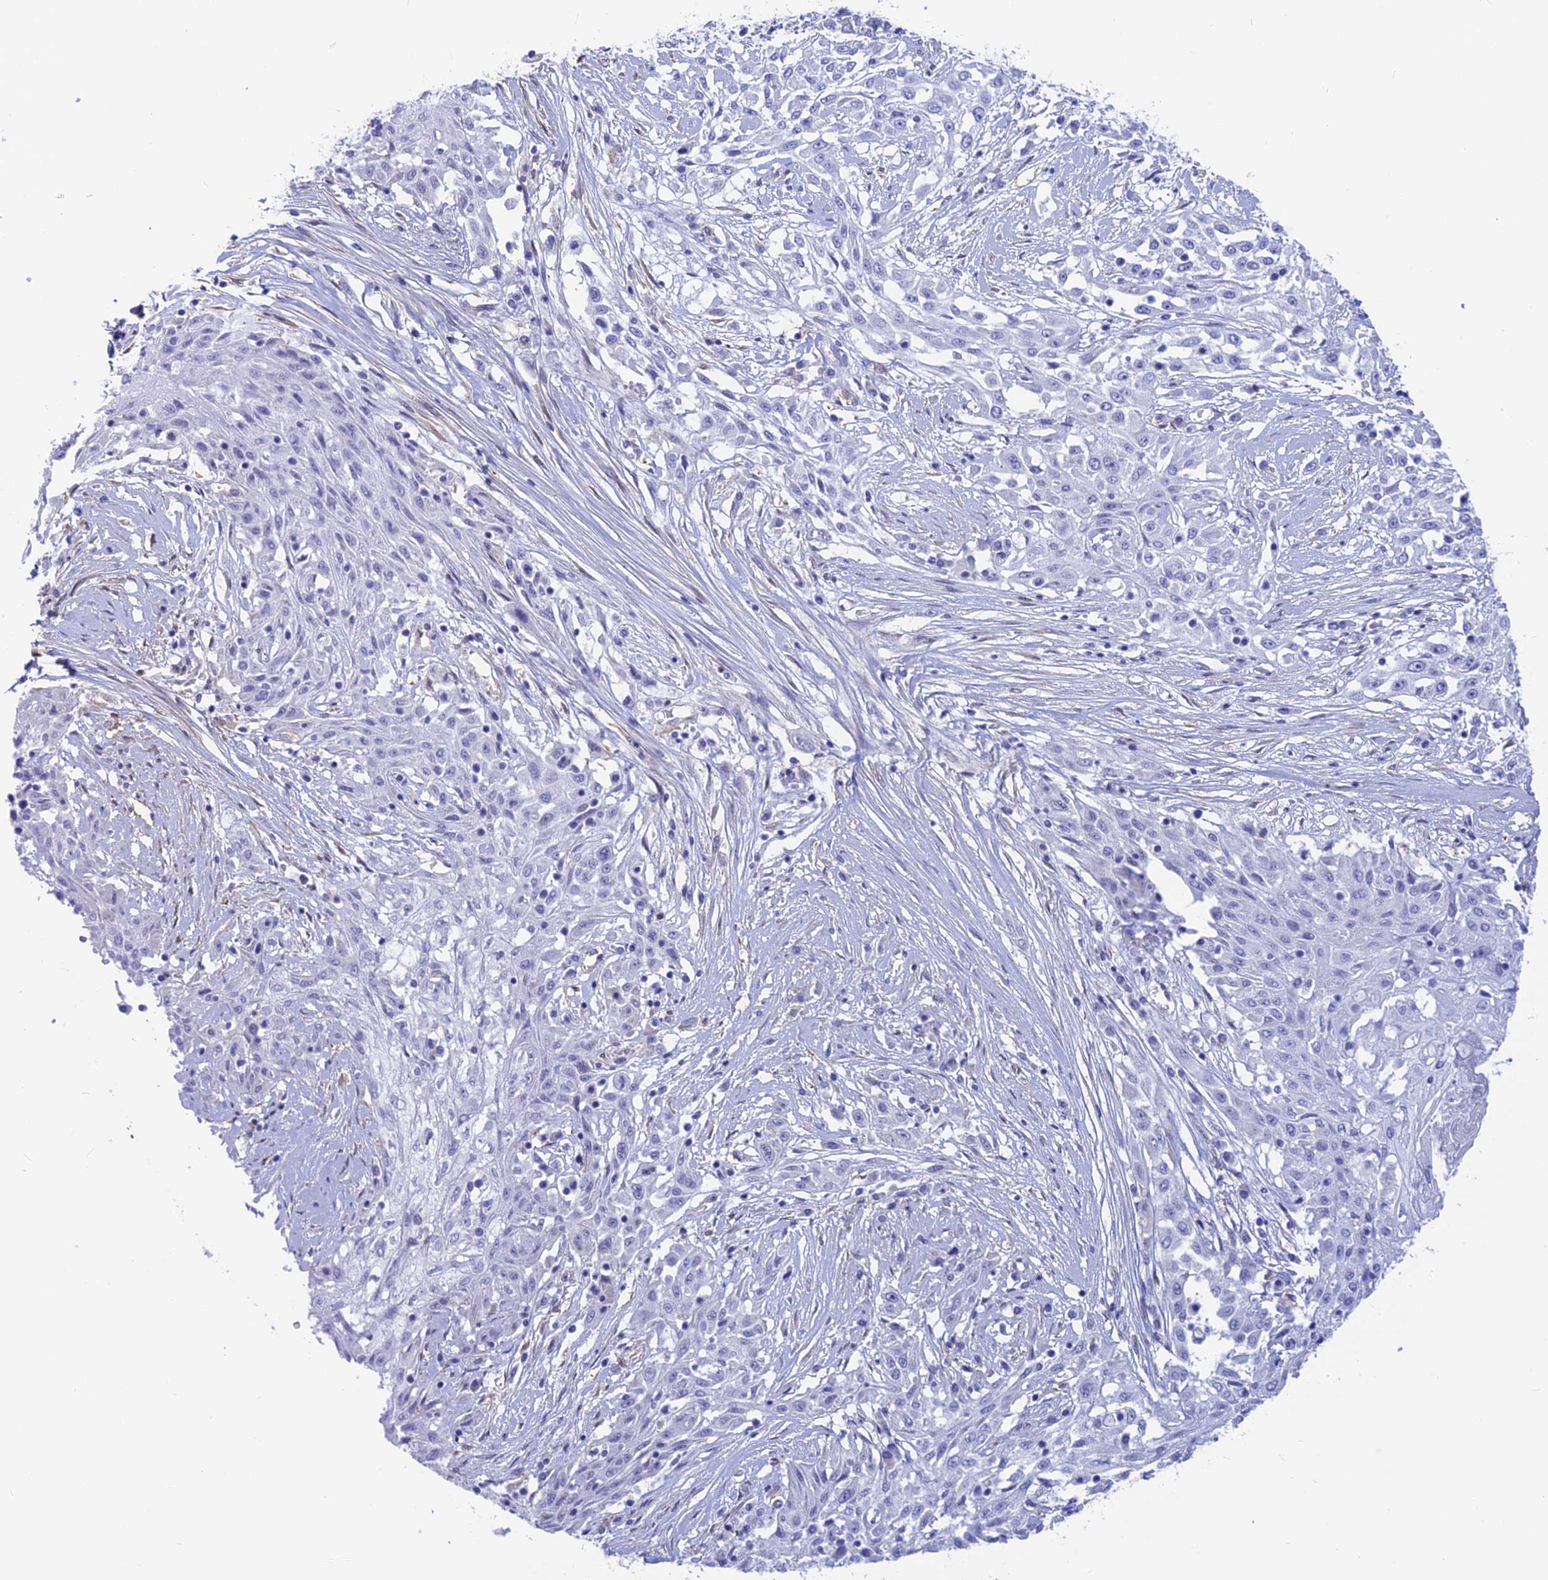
{"staining": {"intensity": "negative", "quantity": "none", "location": "none"}, "tissue": "skin cancer", "cell_type": "Tumor cells", "image_type": "cancer", "snomed": [{"axis": "morphology", "description": "Squamous cell carcinoma, NOS"}, {"axis": "morphology", "description": "Squamous cell carcinoma, metastatic, NOS"}, {"axis": "topography", "description": "Skin"}, {"axis": "topography", "description": "Lymph node"}], "caption": "Protein analysis of skin squamous cell carcinoma exhibits no significant positivity in tumor cells.", "gene": "GNGT2", "patient": {"sex": "male", "age": 75}}